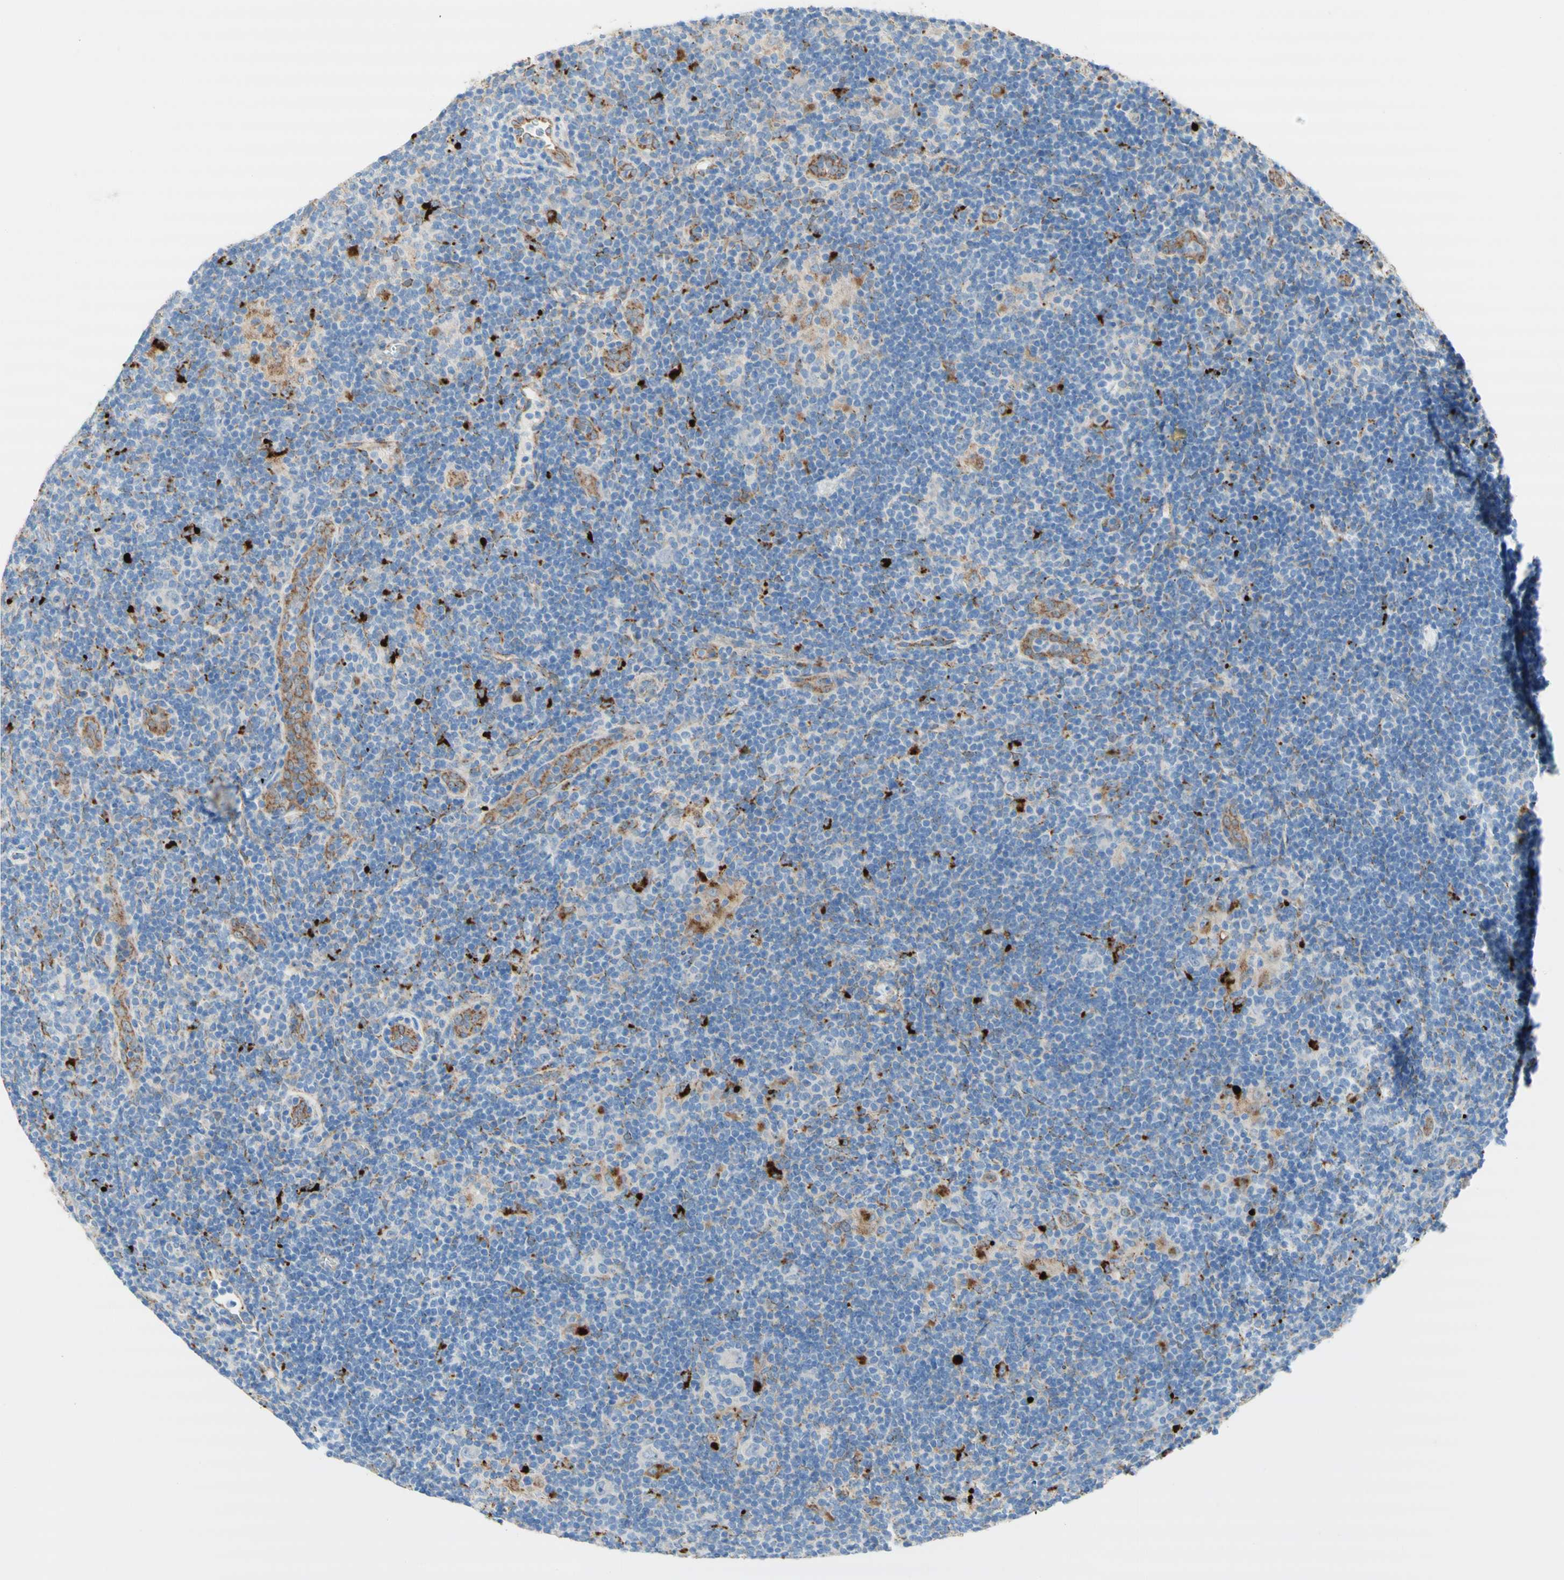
{"staining": {"intensity": "negative", "quantity": "none", "location": "none"}, "tissue": "lymphoma", "cell_type": "Tumor cells", "image_type": "cancer", "snomed": [{"axis": "morphology", "description": "Hodgkin's disease, NOS"}, {"axis": "topography", "description": "Lymph node"}], "caption": "This is an immunohistochemistry micrograph of Hodgkin's disease. There is no expression in tumor cells.", "gene": "URB2", "patient": {"sex": "female", "age": 57}}